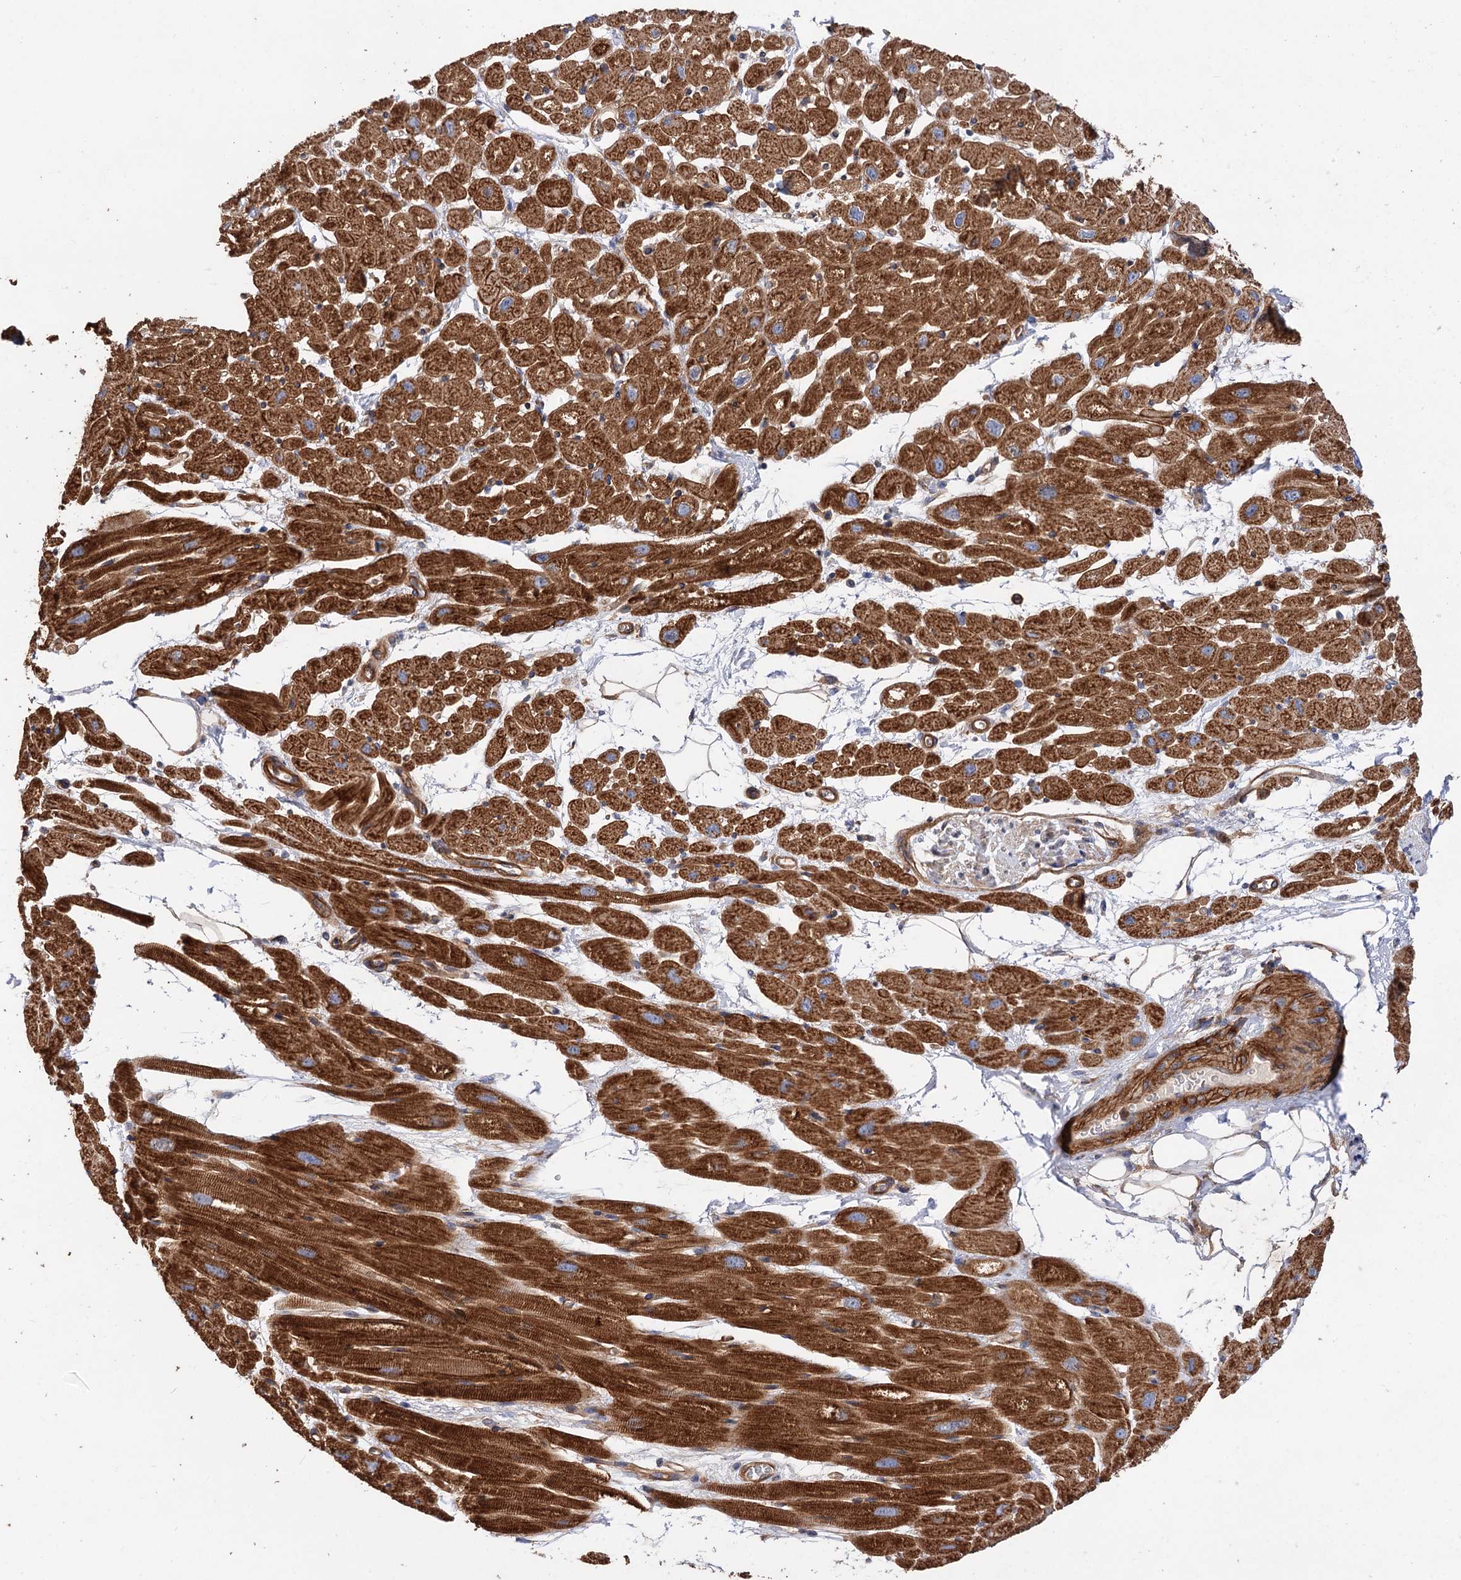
{"staining": {"intensity": "strong", "quantity": ">75%", "location": "cytoplasmic/membranous"}, "tissue": "heart muscle", "cell_type": "Cardiomyocytes", "image_type": "normal", "snomed": [{"axis": "morphology", "description": "Normal tissue, NOS"}, {"axis": "topography", "description": "Heart"}], "caption": "High-power microscopy captured an IHC photomicrograph of normal heart muscle, revealing strong cytoplasmic/membranous staining in approximately >75% of cardiomyocytes. The staining was performed using DAB (3,3'-diaminobenzidine), with brown indicating positive protein expression. Nuclei are stained blue with hematoxylin.", "gene": "CSAD", "patient": {"sex": "male", "age": 50}}